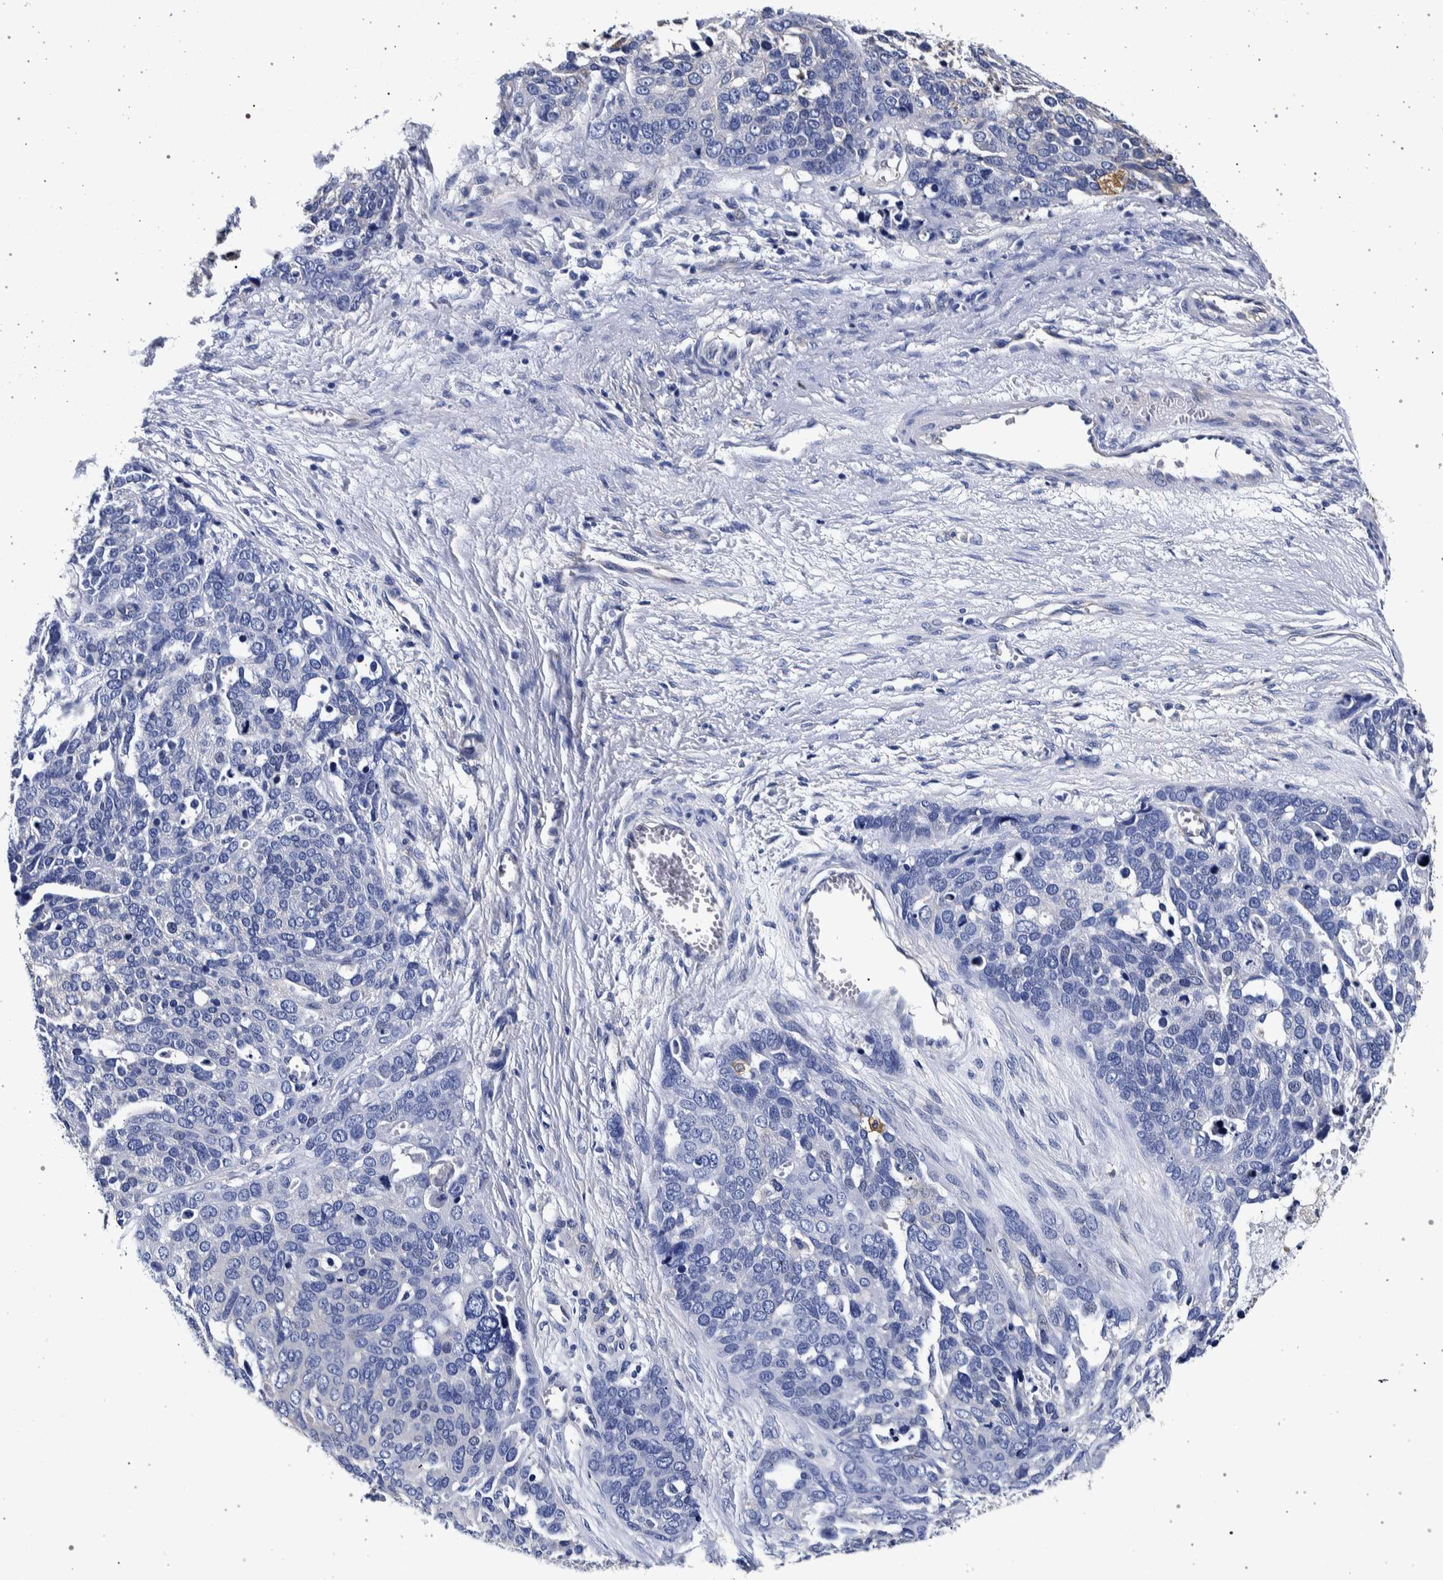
{"staining": {"intensity": "negative", "quantity": "none", "location": "none"}, "tissue": "ovarian cancer", "cell_type": "Tumor cells", "image_type": "cancer", "snomed": [{"axis": "morphology", "description": "Cystadenocarcinoma, serous, NOS"}, {"axis": "topography", "description": "Ovary"}], "caption": "An image of human ovarian serous cystadenocarcinoma is negative for staining in tumor cells.", "gene": "NIBAN2", "patient": {"sex": "female", "age": 44}}